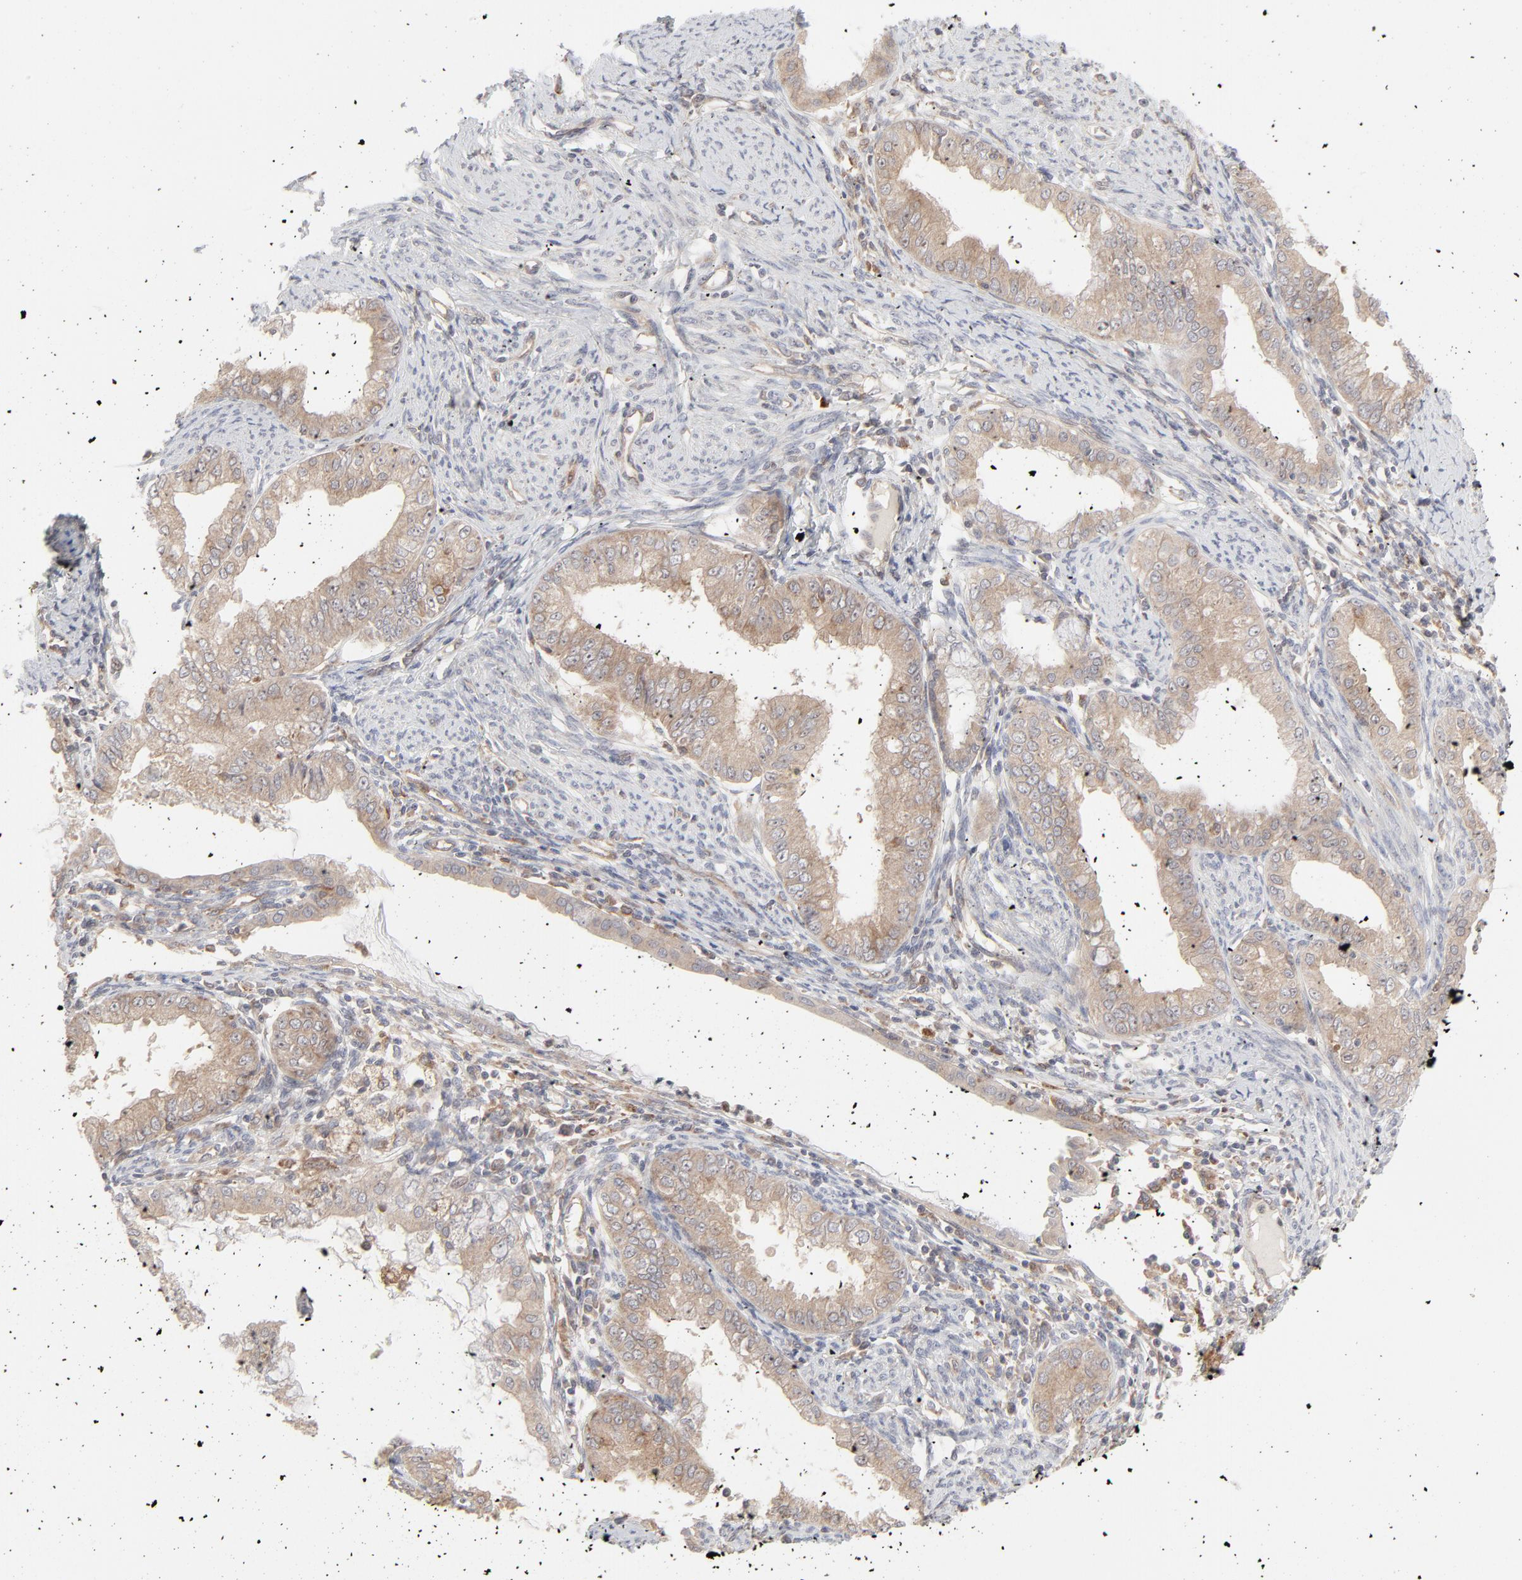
{"staining": {"intensity": "moderate", "quantity": ">75%", "location": "cytoplasmic/membranous"}, "tissue": "endometrial cancer", "cell_type": "Tumor cells", "image_type": "cancer", "snomed": [{"axis": "morphology", "description": "Adenocarcinoma, NOS"}, {"axis": "topography", "description": "Endometrium"}], "caption": "Protein analysis of endometrial cancer tissue shows moderate cytoplasmic/membranous expression in approximately >75% of tumor cells.", "gene": "RAB5C", "patient": {"sex": "female", "age": 76}}